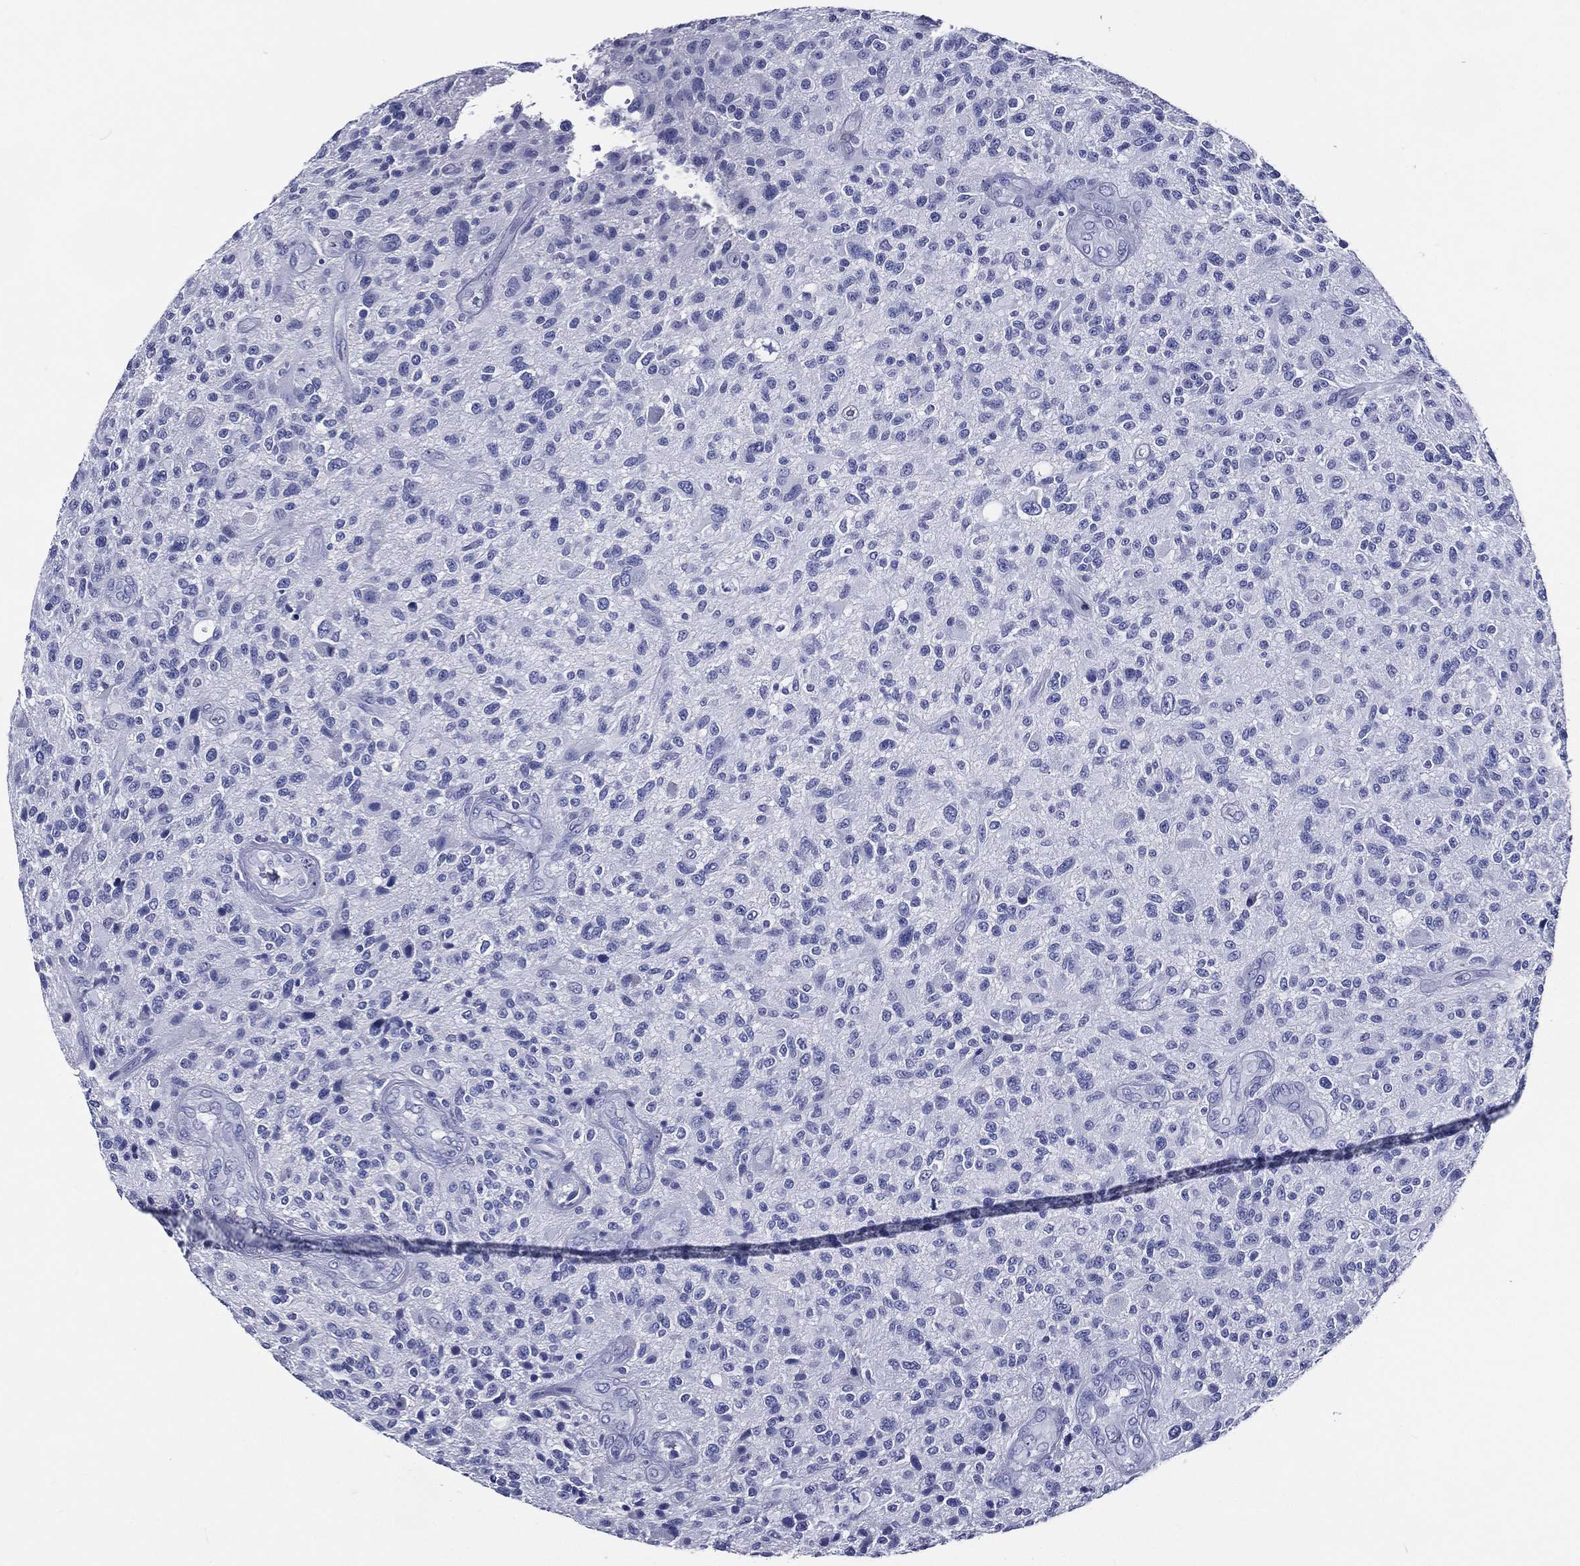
{"staining": {"intensity": "negative", "quantity": "none", "location": "none"}, "tissue": "glioma", "cell_type": "Tumor cells", "image_type": "cancer", "snomed": [{"axis": "morphology", "description": "Glioma, malignant, High grade"}, {"axis": "topography", "description": "Brain"}], "caption": "A histopathology image of high-grade glioma (malignant) stained for a protein reveals no brown staining in tumor cells.", "gene": "ACE2", "patient": {"sex": "male", "age": 47}}